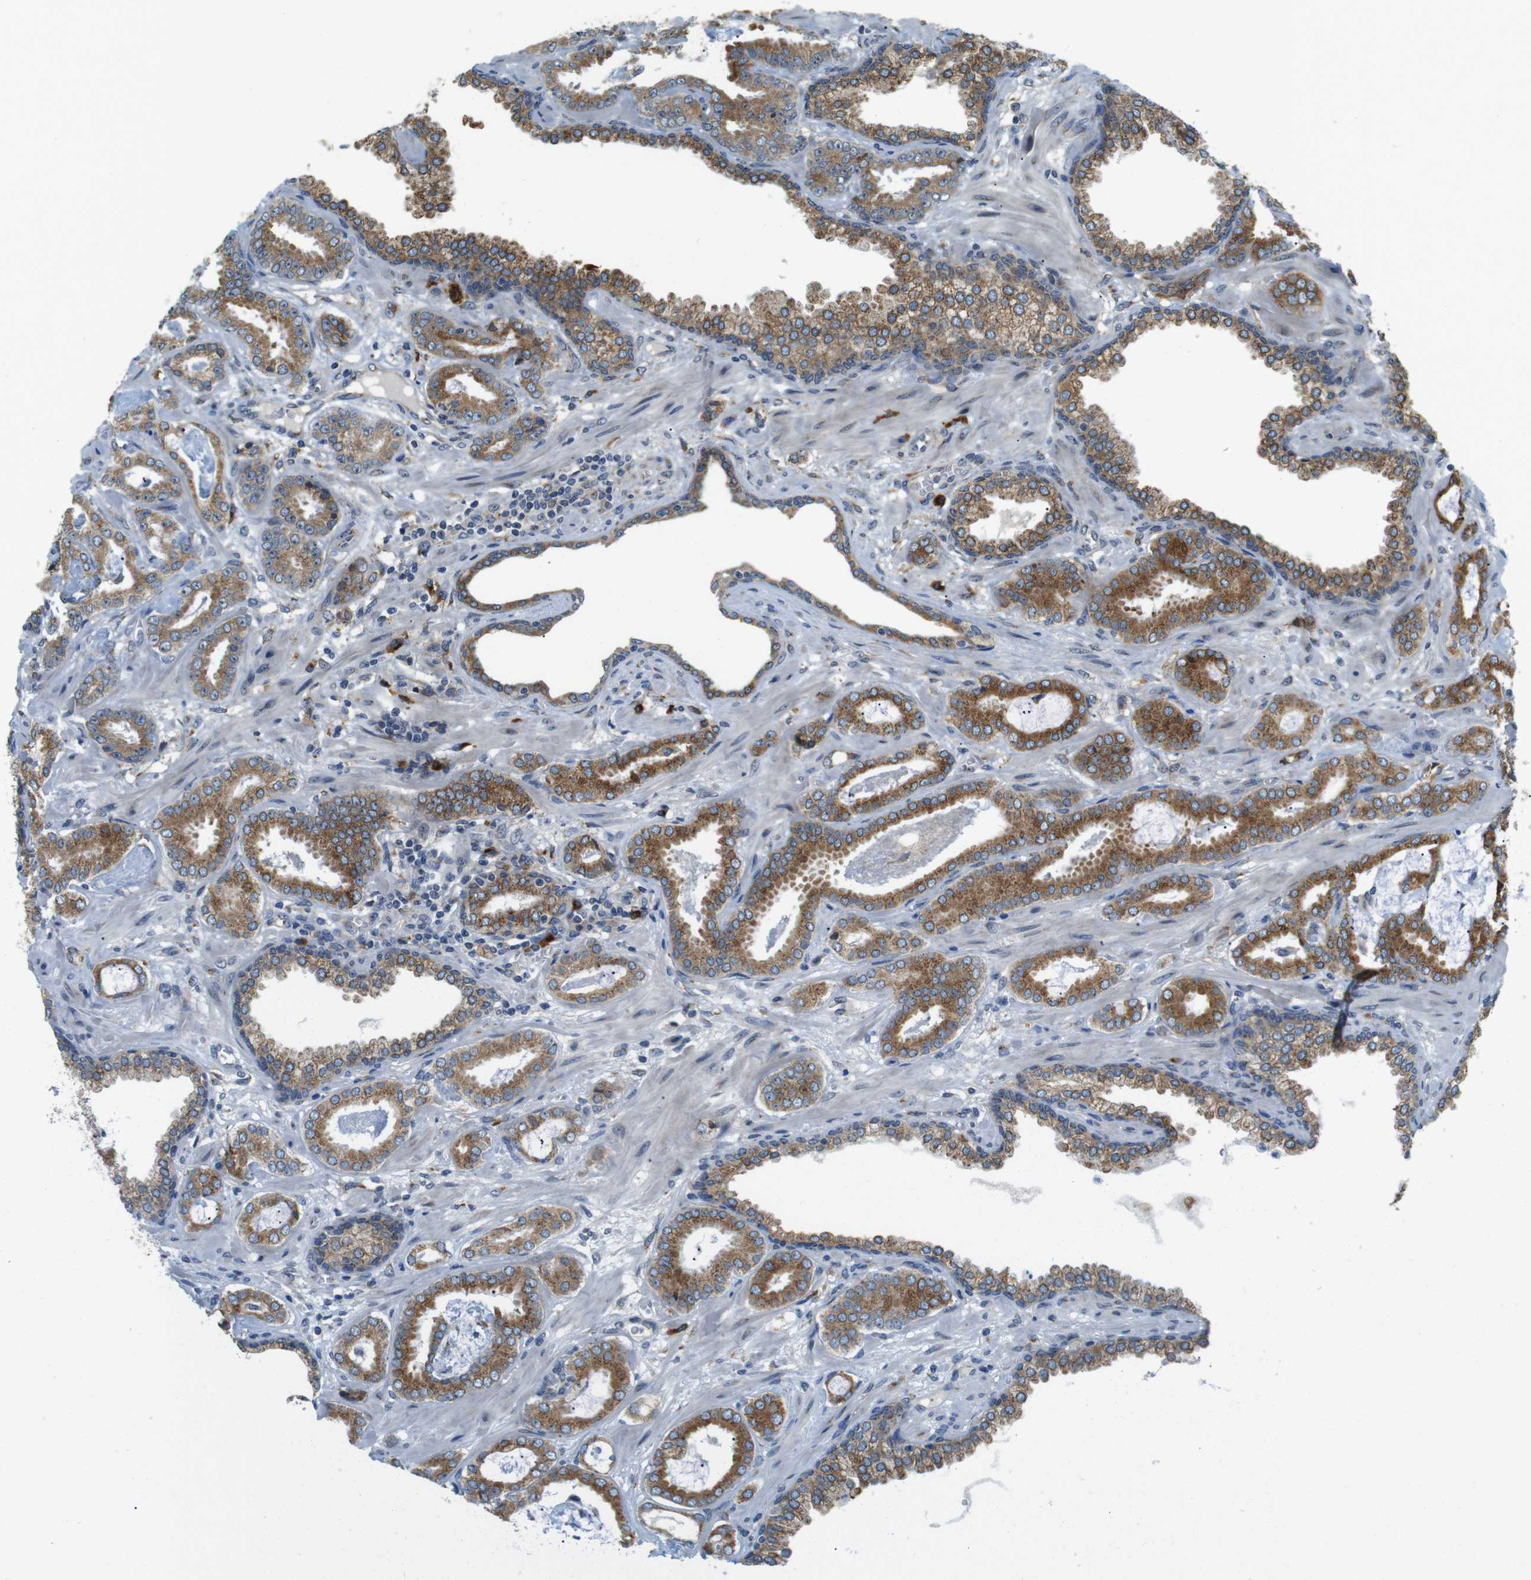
{"staining": {"intensity": "moderate", "quantity": ">75%", "location": "cytoplasmic/membranous"}, "tissue": "prostate cancer", "cell_type": "Tumor cells", "image_type": "cancer", "snomed": [{"axis": "morphology", "description": "Adenocarcinoma, Low grade"}, {"axis": "topography", "description": "Prostate"}], "caption": "Immunohistochemical staining of prostate cancer (adenocarcinoma (low-grade)) displays medium levels of moderate cytoplasmic/membranous protein positivity in approximately >75% of tumor cells.", "gene": "TMEM143", "patient": {"sex": "male", "age": 53}}